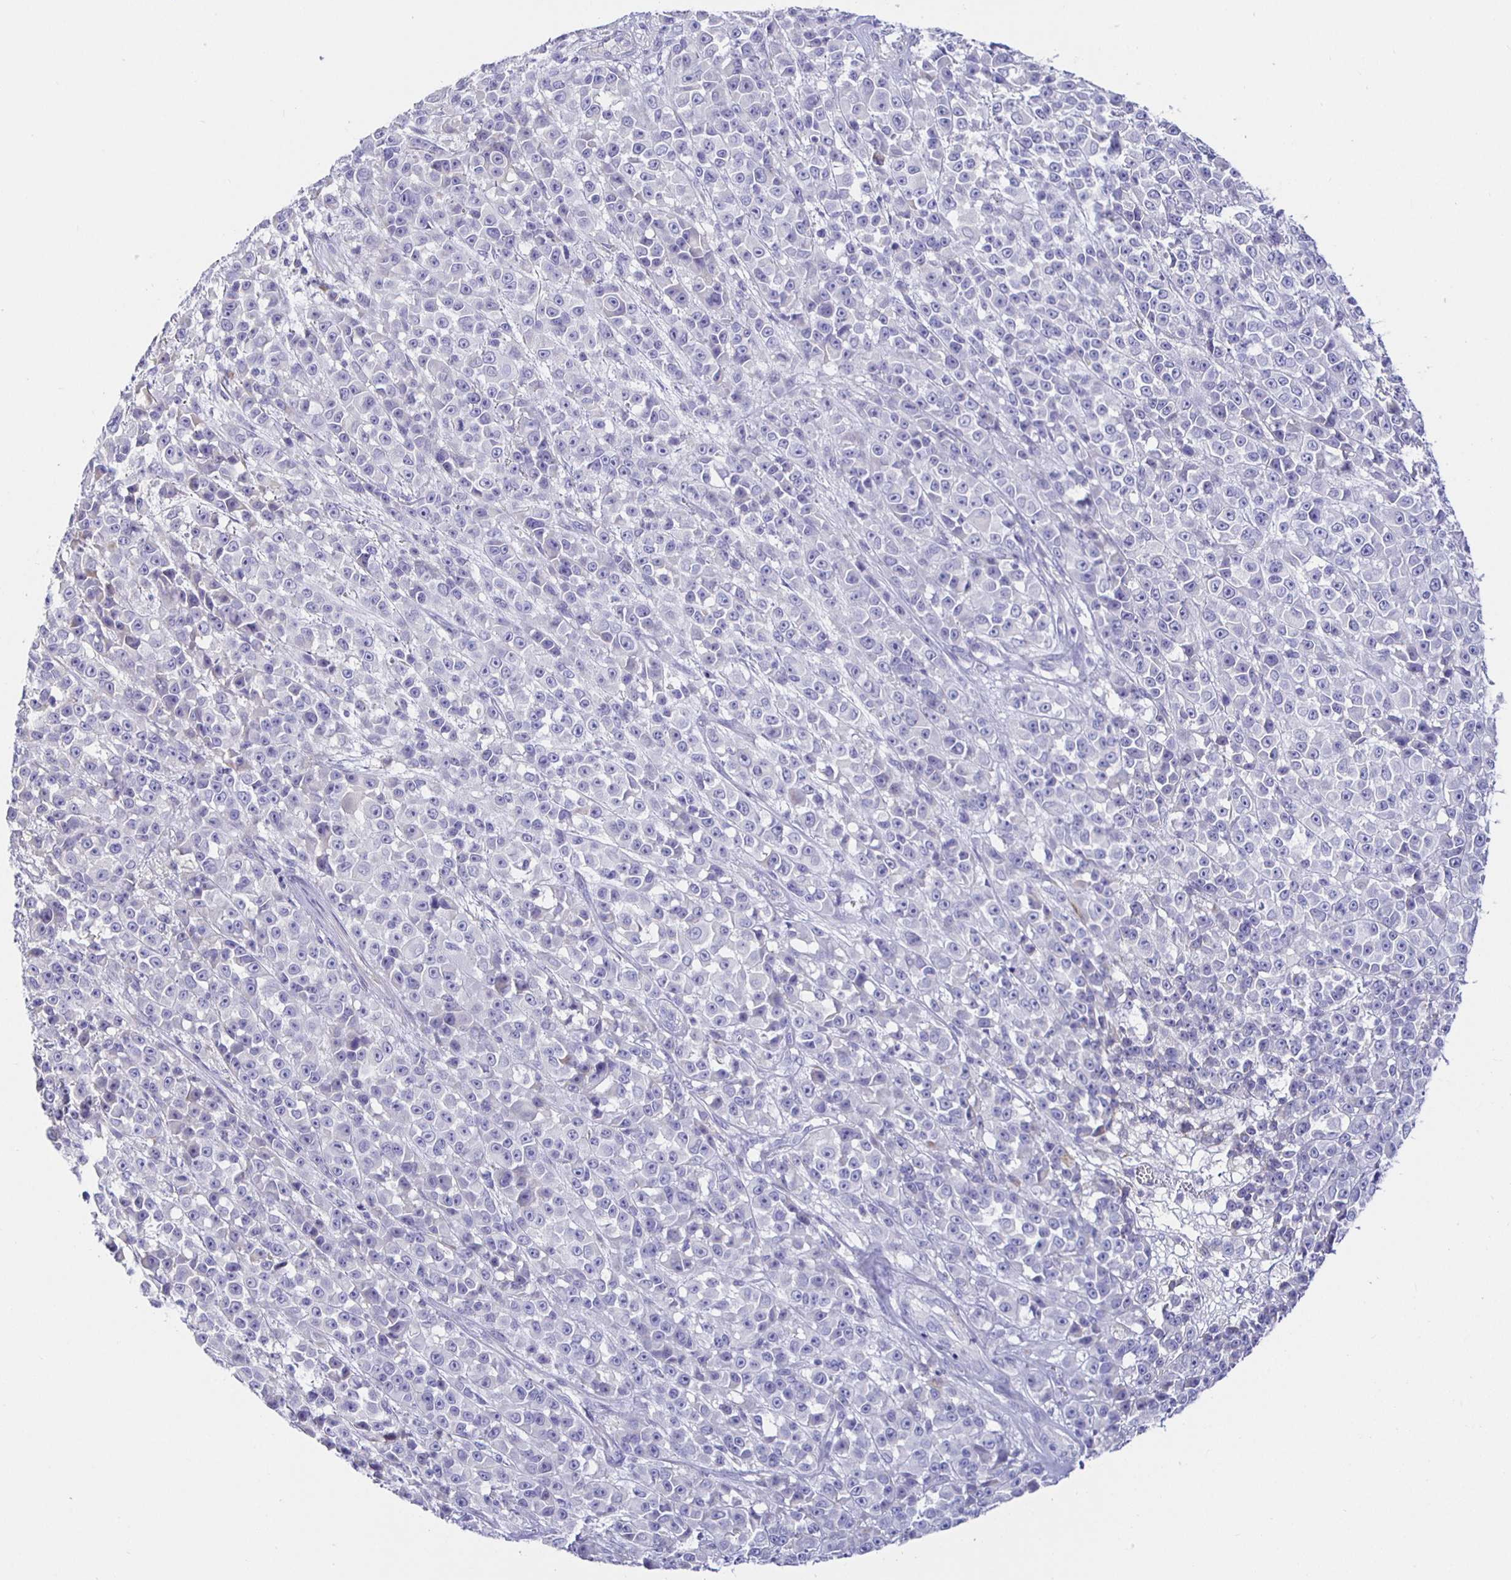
{"staining": {"intensity": "negative", "quantity": "none", "location": "none"}, "tissue": "melanoma", "cell_type": "Tumor cells", "image_type": "cancer", "snomed": [{"axis": "morphology", "description": "Malignant melanoma, NOS"}, {"axis": "topography", "description": "Skin"}, {"axis": "topography", "description": "Skin of back"}], "caption": "Tumor cells show no significant positivity in melanoma.", "gene": "HSPA4L", "patient": {"sex": "male", "age": 91}}